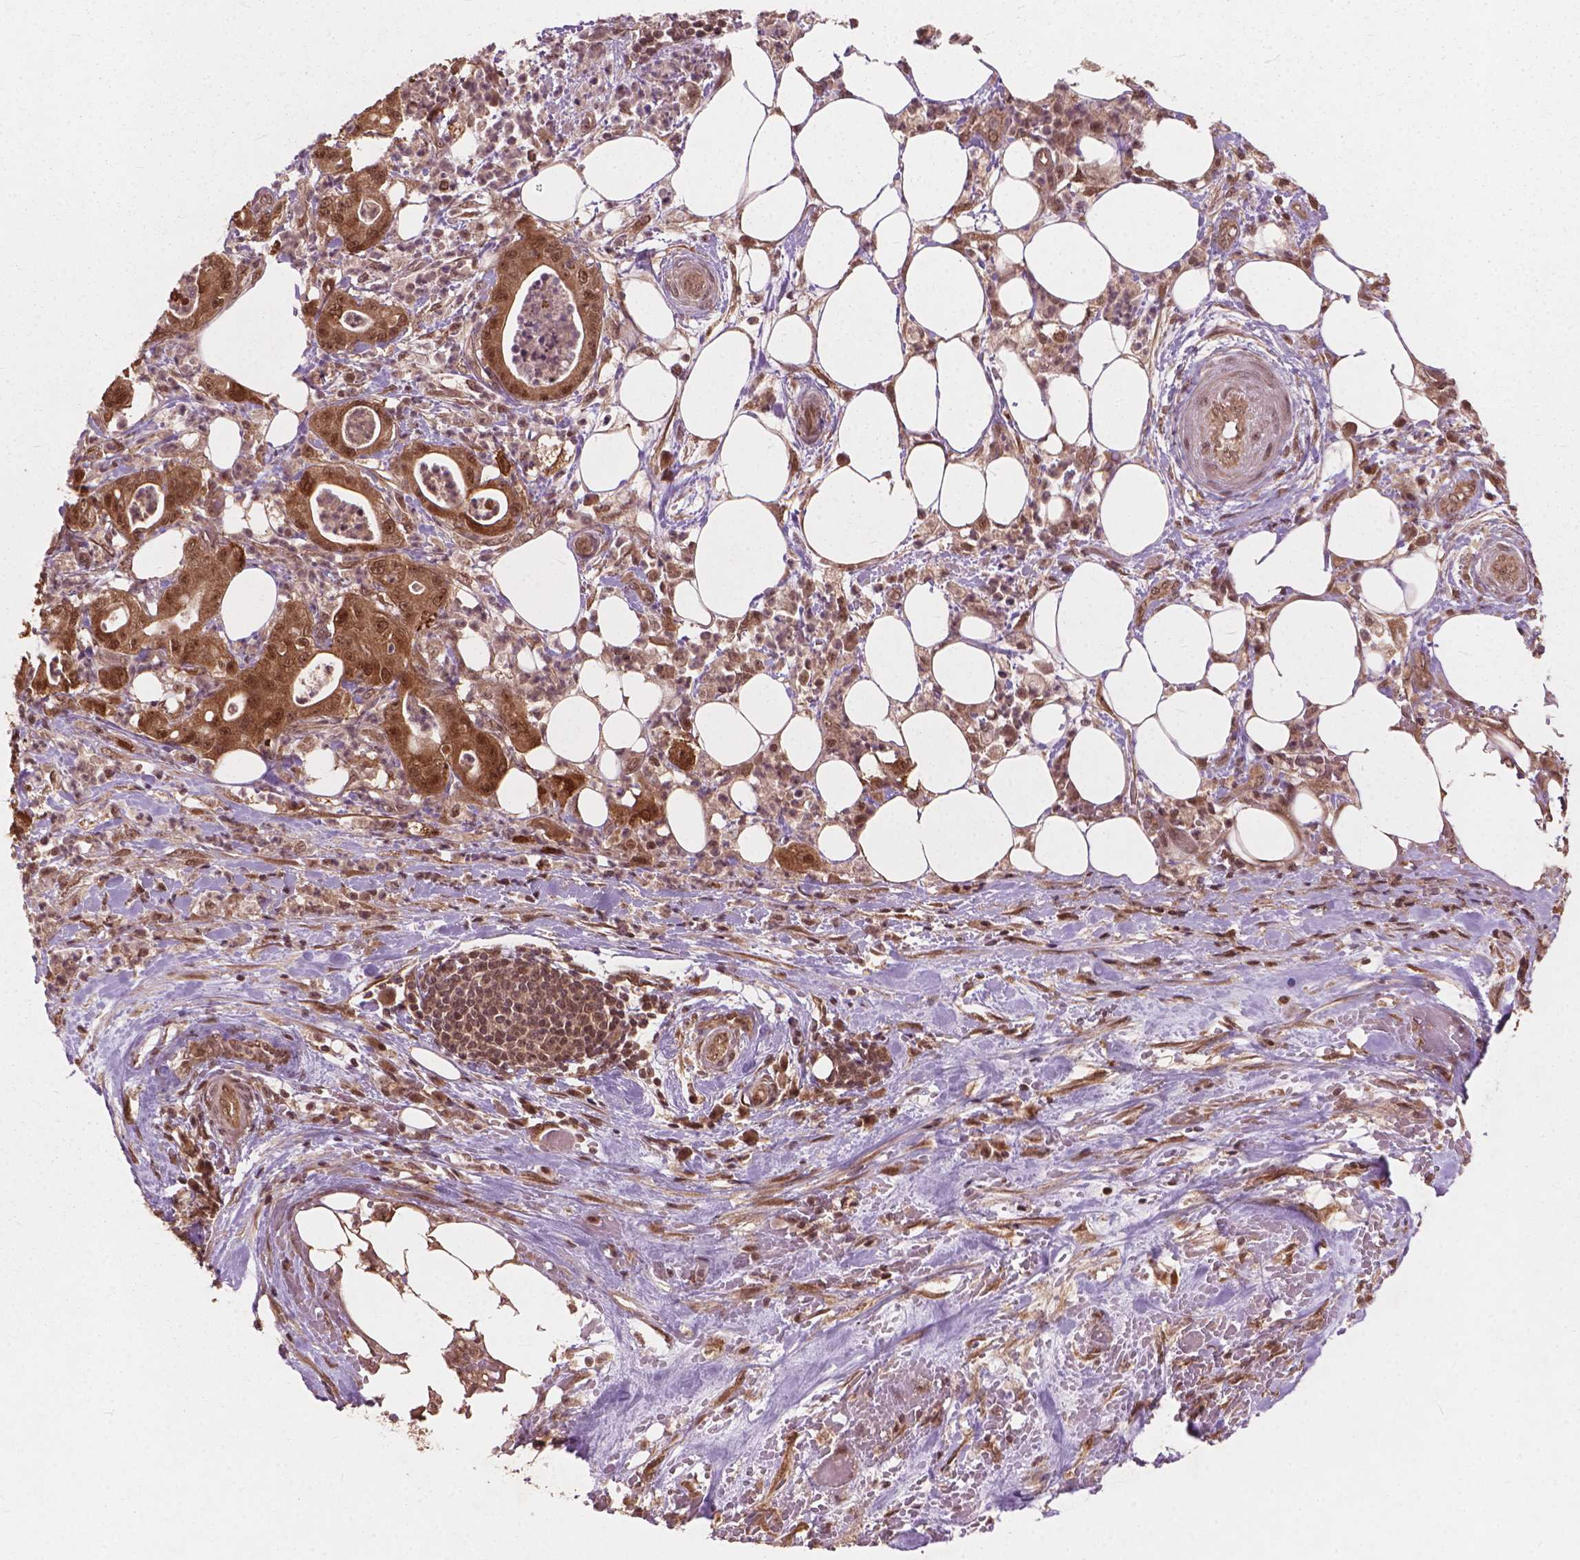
{"staining": {"intensity": "moderate", "quantity": ">75%", "location": "cytoplasmic/membranous,nuclear"}, "tissue": "pancreatic cancer", "cell_type": "Tumor cells", "image_type": "cancer", "snomed": [{"axis": "morphology", "description": "Adenocarcinoma, NOS"}, {"axis": "topography", "description": "Pancreas"}], "caption": "Protein expression by IHC demonstrates moderate cytoplasmic/membranous and nuclear positivity in about >75% of tumor cells in pancreatic adenocarcinoma.", "gene": "SSU72", "patient": {"sex": "male", "age": 71}}